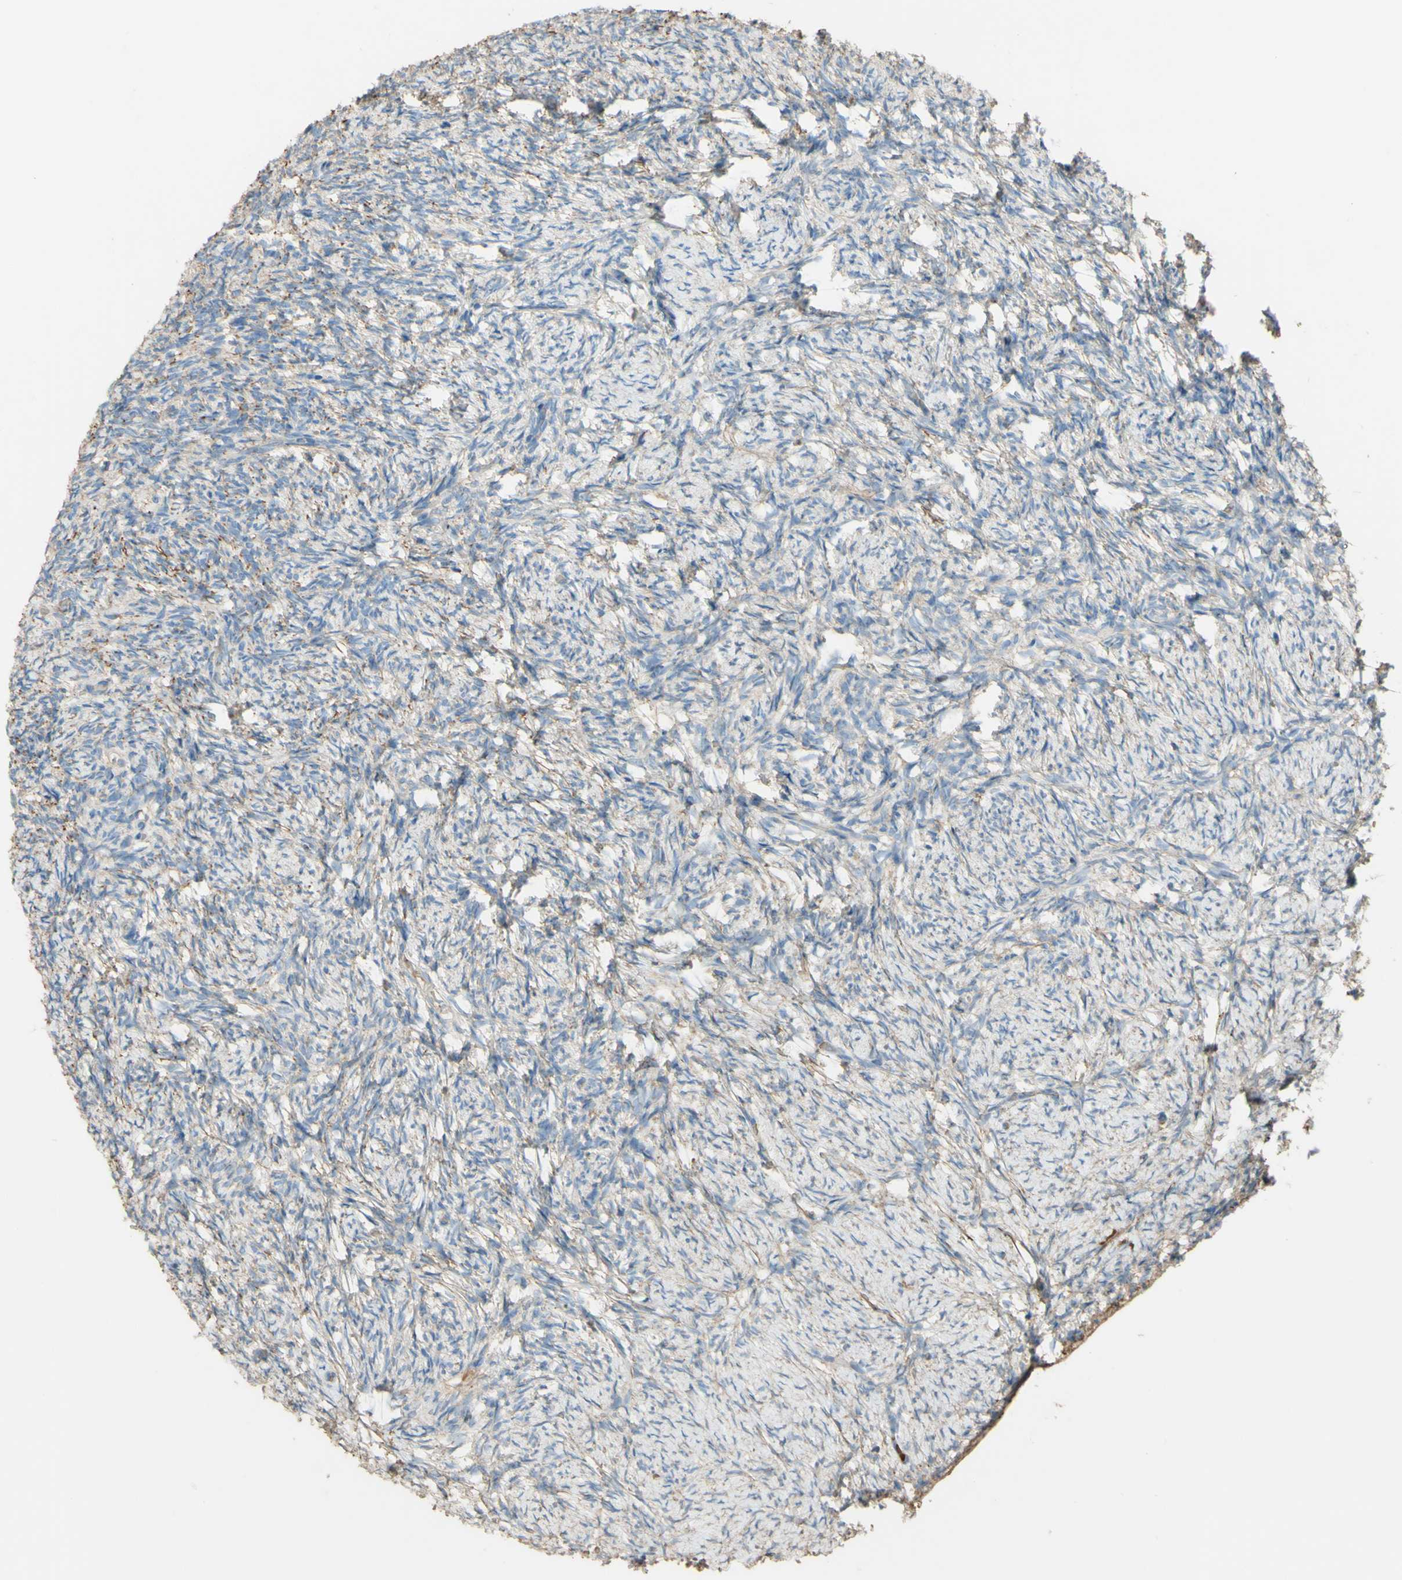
{"staining": {"intensity": "weak", "quantity": ">75%", "location": "cytoplasmic/membranous"}, "tissue": "ovary", "cell_type": "Ovarian stroma cells", "image_type": "normal", "snomed": [{"axis": "morphology", "description": "Normal tissue, NOS"}, {"axis": "topography", "description": "Ovary"}], "caption": "DAB immunohistochemical staining of normal human ovary shows weak cytoplasmic/membranous protein staining in approximately >75% of ovarian stroma cells. (DAB (3,3'-diaminobenzidine) IHC, brown staining for protein, blue staining for nuclei).", "gene": "DKK3", "patient": {"sex": "female", "age": 60}}